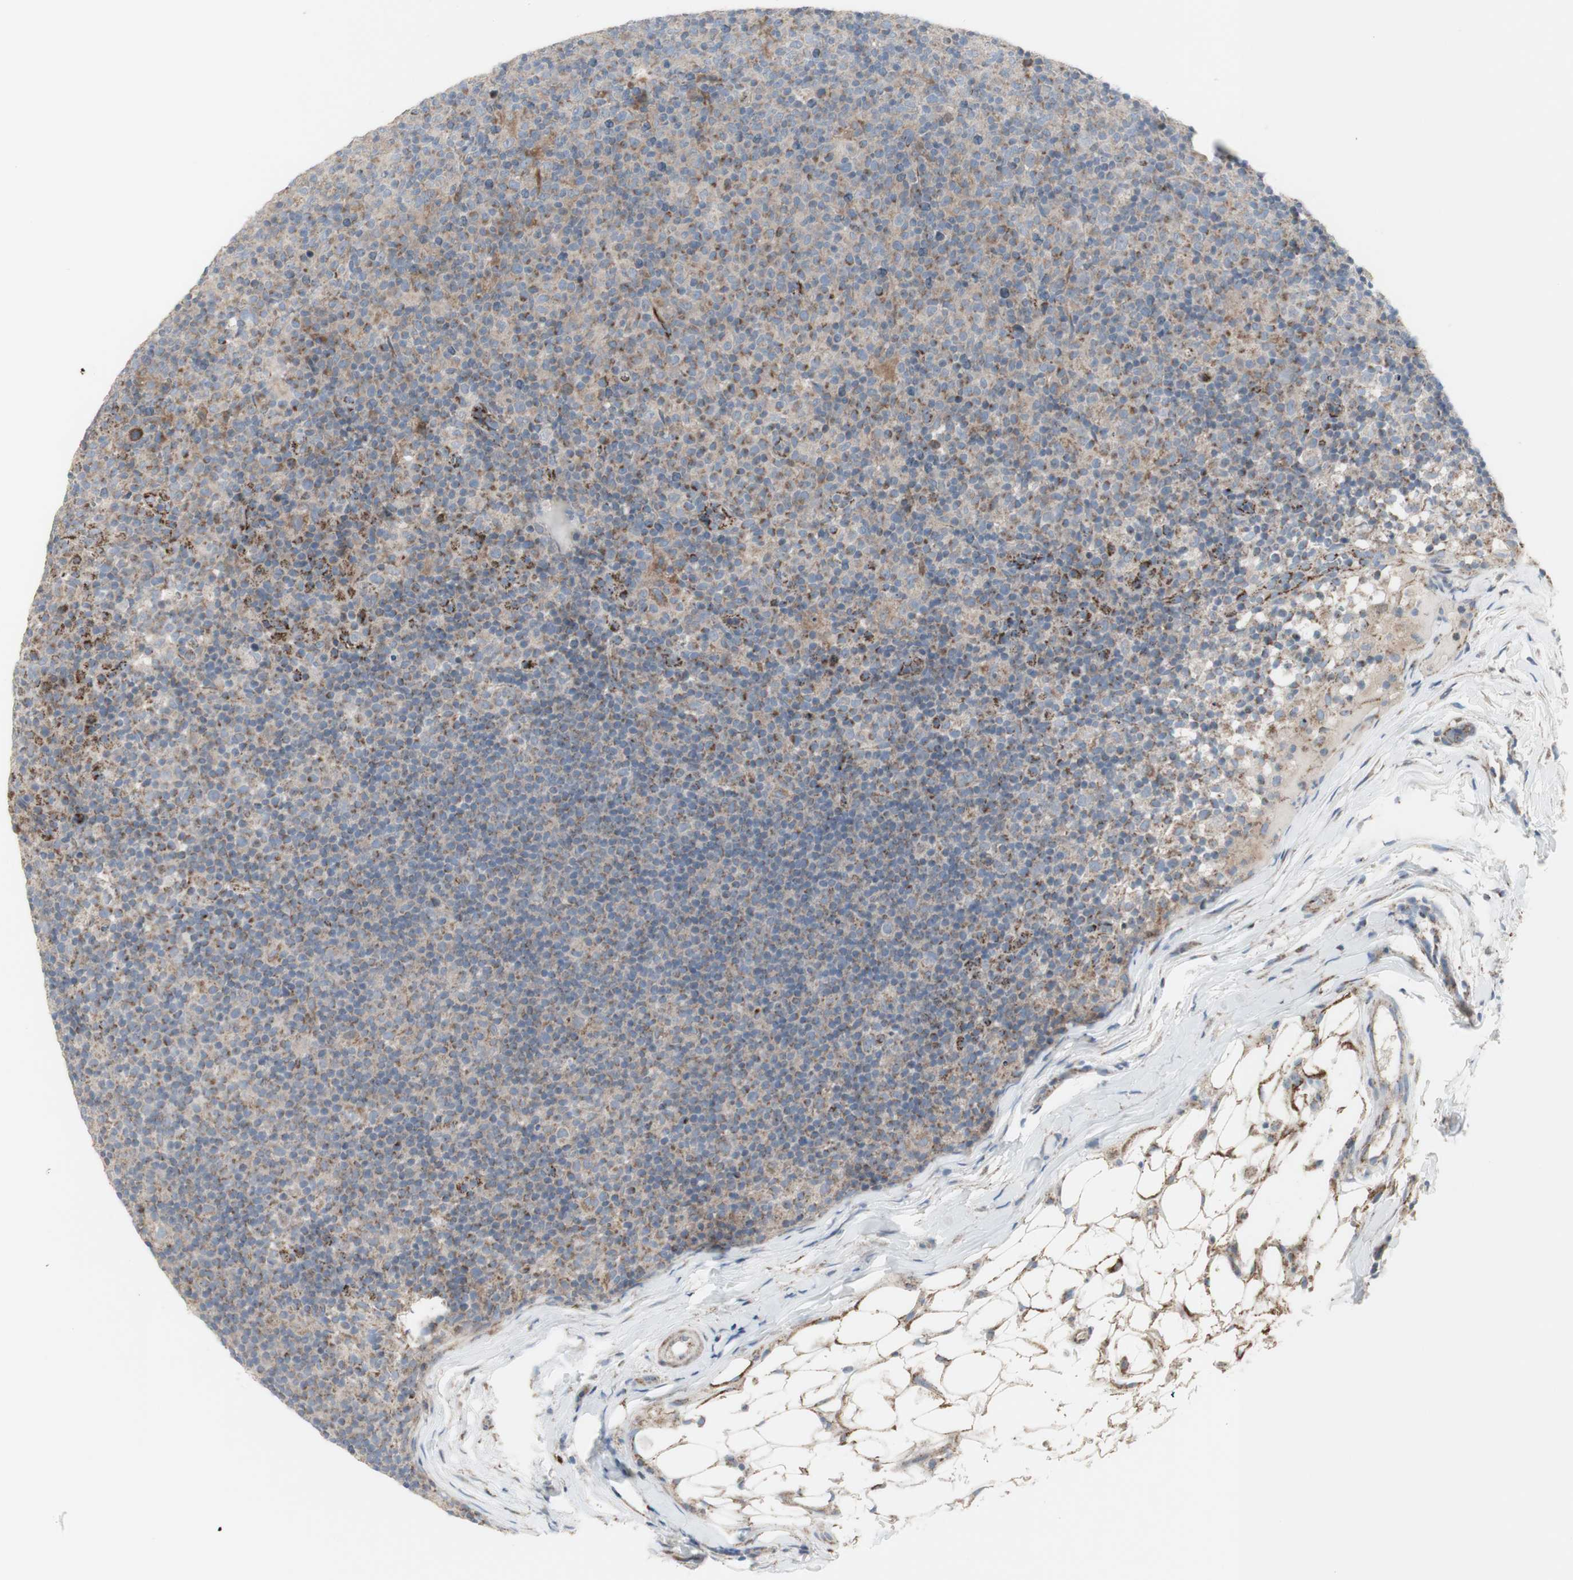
{"staining": {"intensity": "weak", "quantity": "25%-75%", "location": "cytoplasmic/membranous"}, "tissue": "lymph node", "cell_type": "Germinal center cells", "image_type": "normal", "snomed": [{"axis": "morphology", "description": "Normal tissue, NOS"}, {"axis": "morphology", "description": "Inflammation, NOS"}, {"axis": "topography", "description": "Lymph node"}], "caption": "Immunohistochemical staining of normal lymph node shows 25%-75% levels of weak cytoplasmic/membranous protein staining in about 25%-75% of germinal center cells. (brown staining indicates protein expression, while blue staining denotes nuclei).", "gene": "C3orf52", "patient": {"sex": "male", "age": 55}}